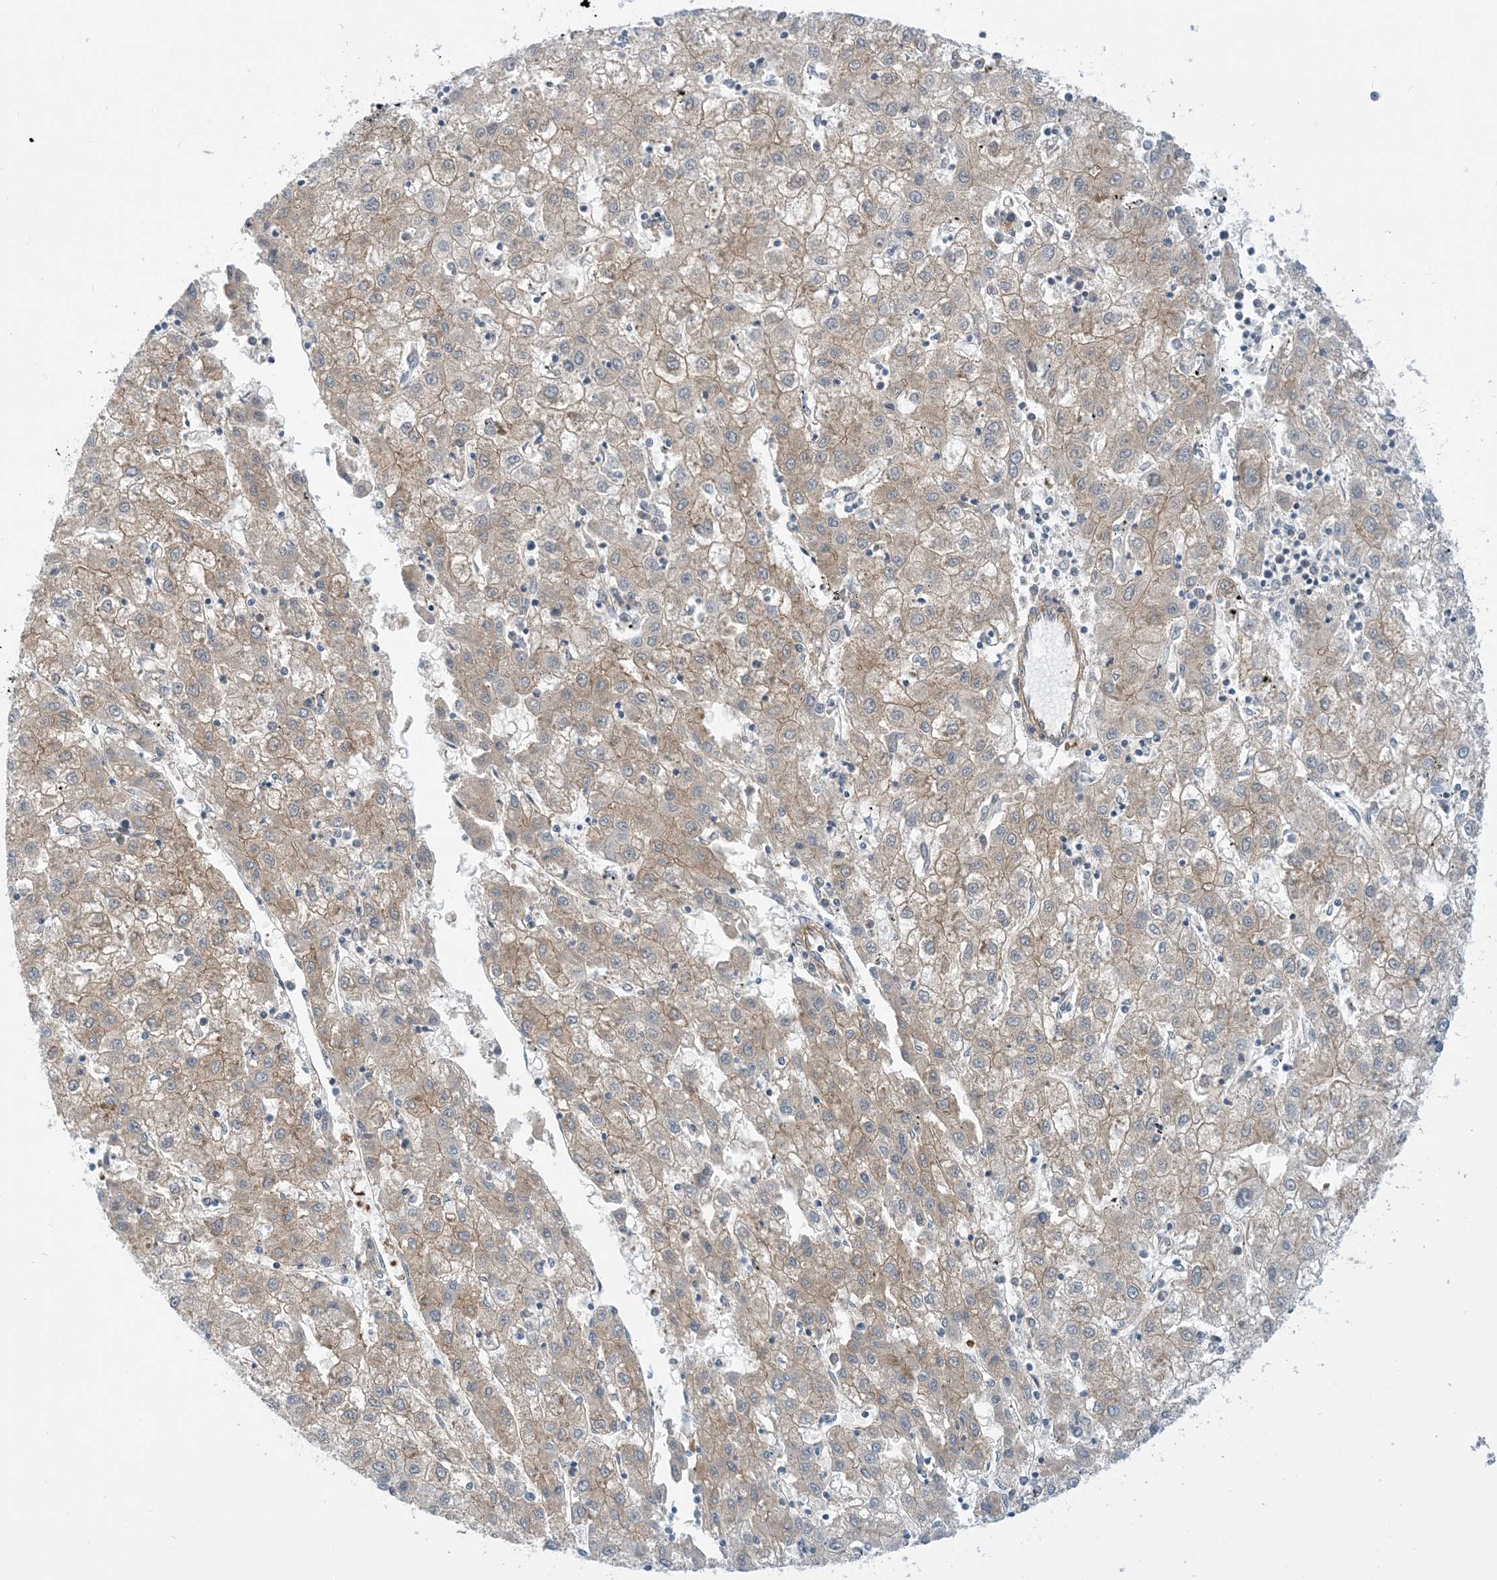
{"staining": {"intensity": "weak", "quantity": ">75%", "location": "cytoplasmic/membranous"}, "tissue": "liver cancer", "cell_type": "Tumor cells", "image_type": "cancer", "snomed": [{"axis": "morphology", "description": "Carcinoma, Hepatocellular, NOS"}, {"axis": "topography", "description": "Liver"}], "caption": "Protein staining of hepatocellular carcinoma (liver) tissue displays weak cytoplasmic/membranous expression in approximately >75% of tumor cells.", "gene": "EHBP1", "patient": {"sex": "male", "age": 72}}